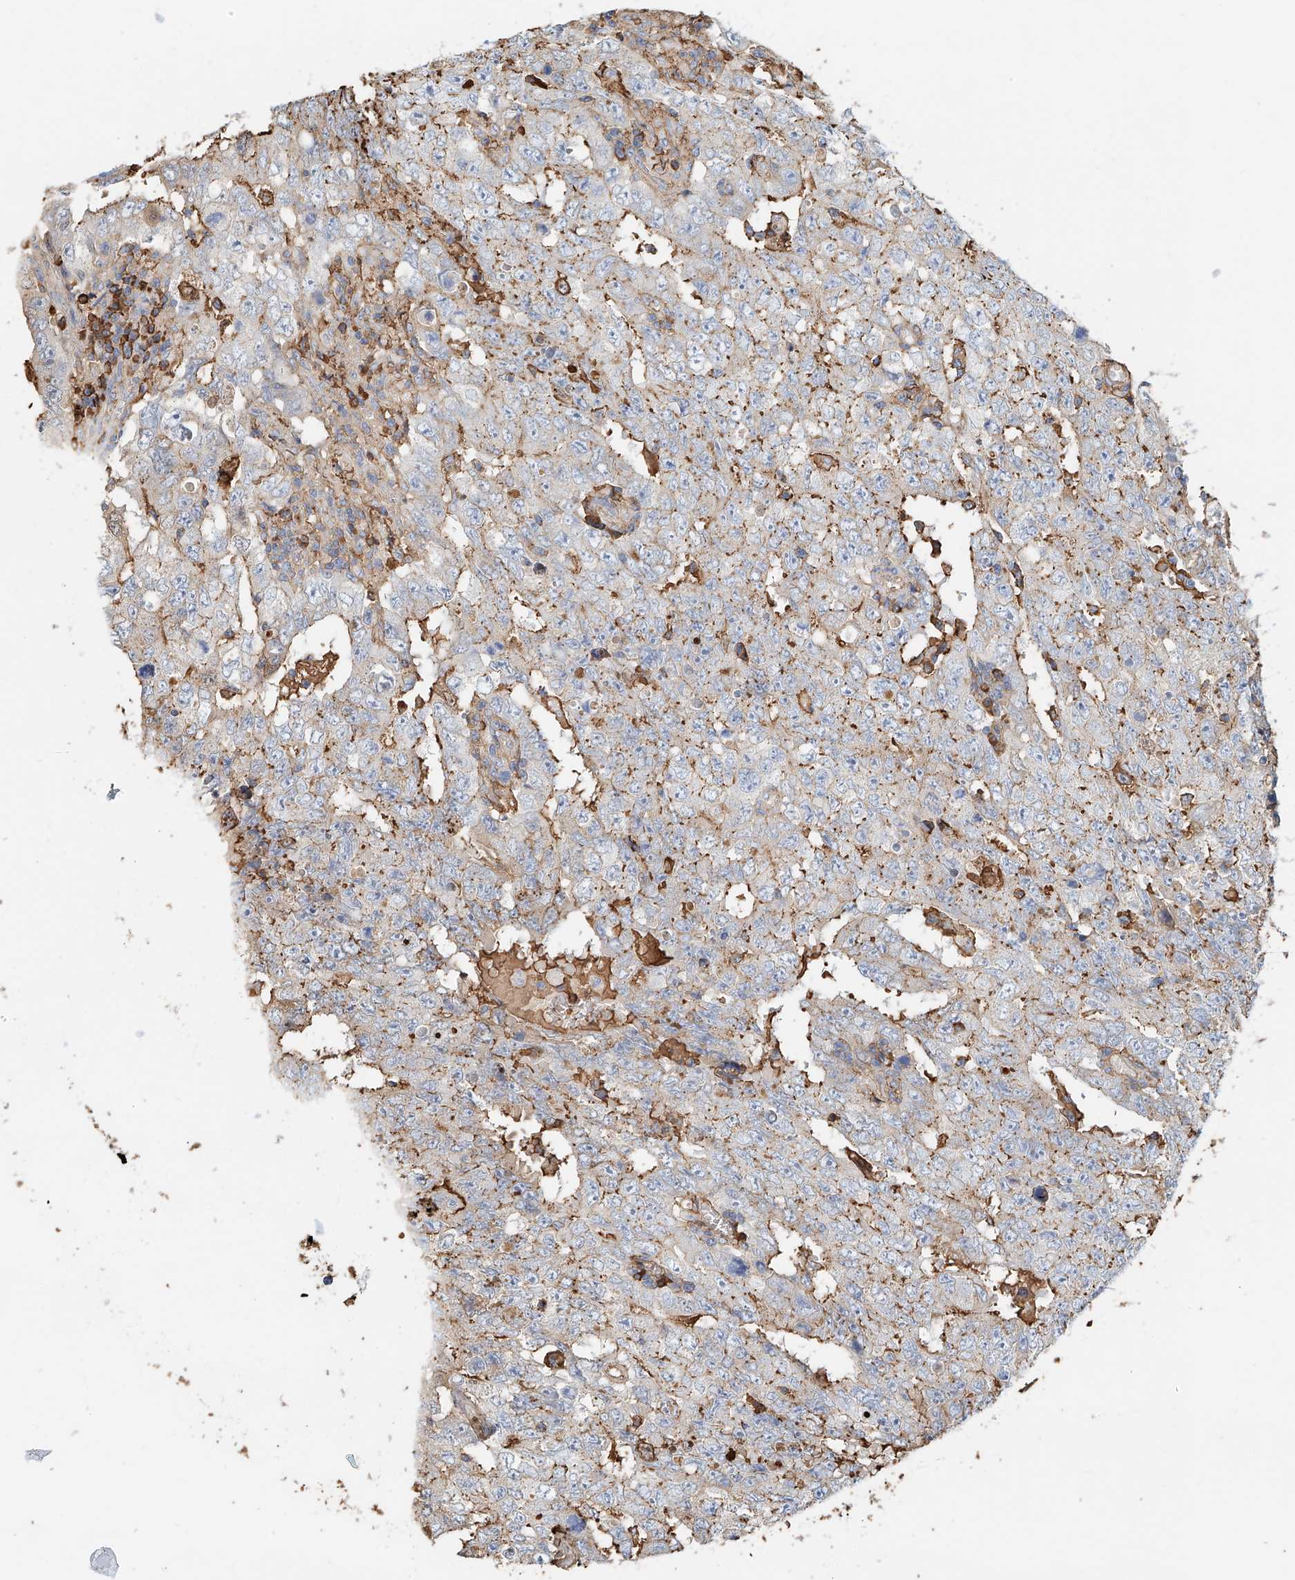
{"staining": {"intensity": "weak", "quantity": "25%-75%", "location": "cytoplasmic/membranous"}, "tissue": "testis cancer", "cell_type": "Tumor cells", "image_type": "cancer", "snomed": [{"axis": "morphology", "description": "Carcinoma, Embryonal, NOS"}, {"axis": "topography", "description": "Testis"}], "caption": "Testis cancer stained for a protein demonstrates weak cytoplasmic/membranous positivity in tumor cells. Nuclei are stained in blue.", "gene": "ZFP30", "patient": {"sex": "male", "age": 26}}